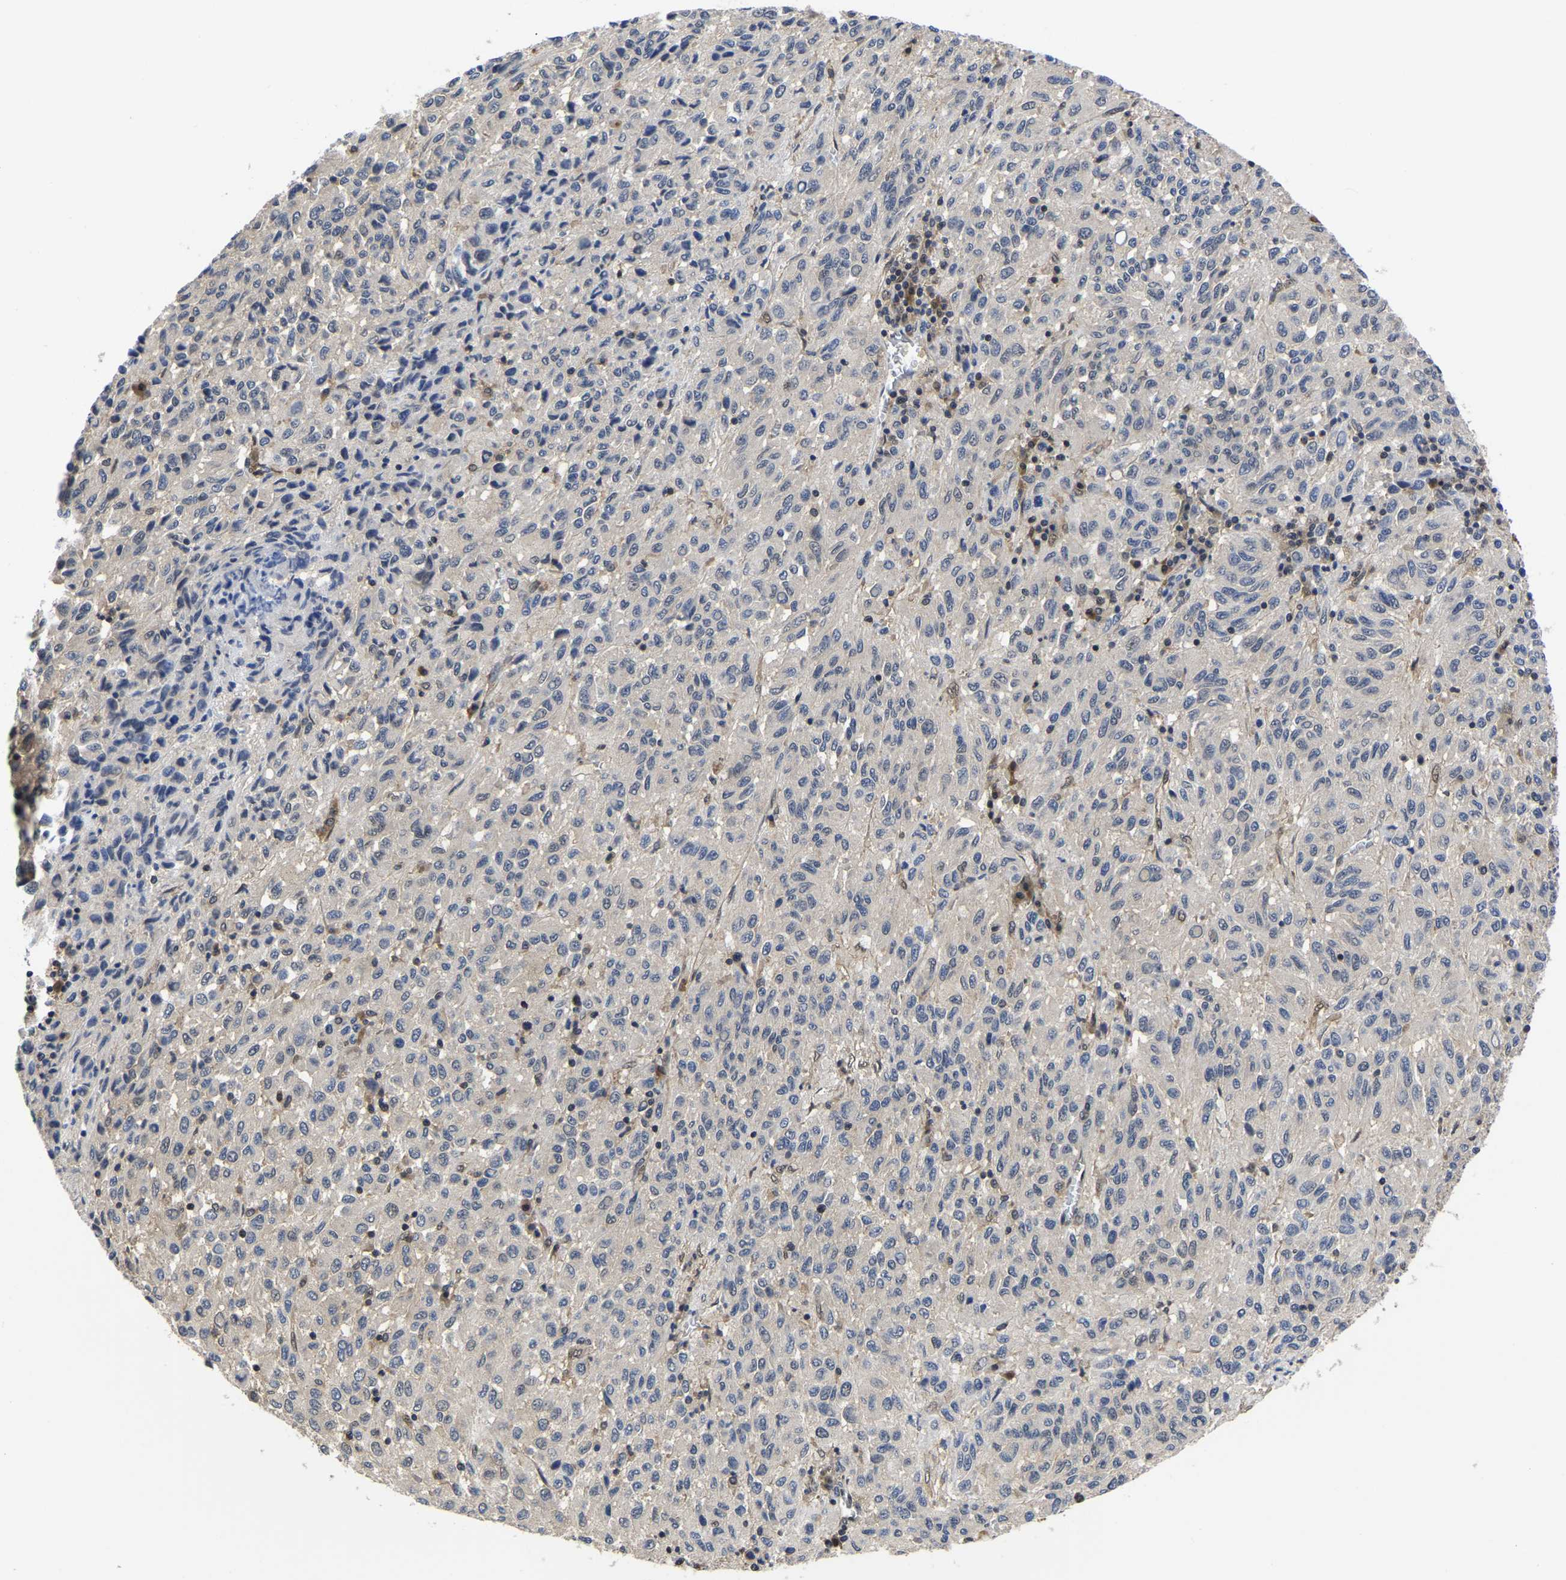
{"staining": {"intensity": "negative", "quantity": "none", "location": "none"}, "tissue": "melanoma", "cell_type": "Tumor cells", "image_type": "cancer", "snomed": [{"axis": "morphology", "description": "Malignant melanoma, Metastatic site"}, {"axis": "topography", "description": "Lung"}], "caption": "IHC of human malignant melanoma (metastatic site) reveals no positivity in tumor cells.", "gene": "MCOLN2", "patient": {"sex": "male", "age": 64}}